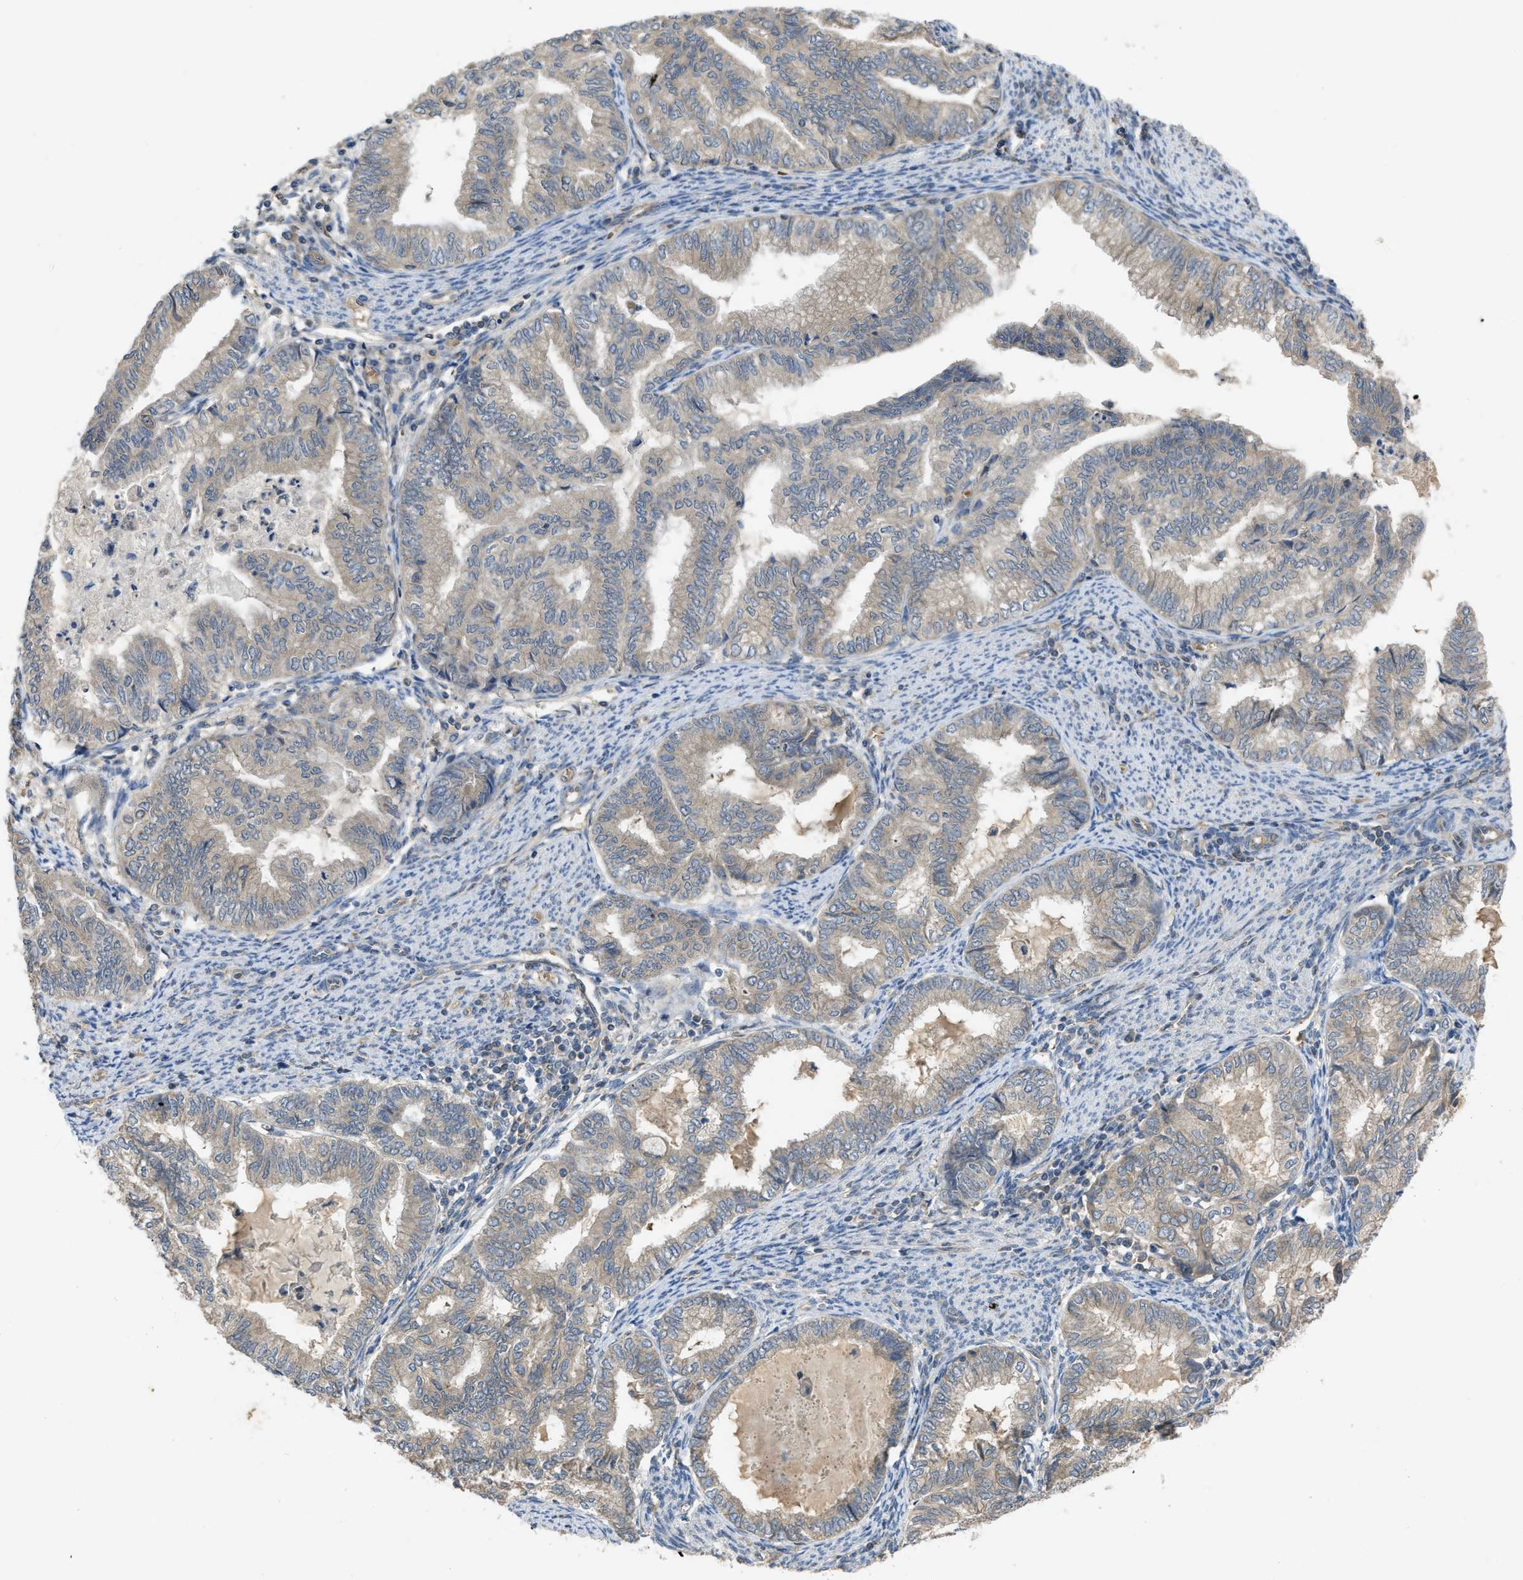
{"staining": {"intensity": "negative", "quantity": "none", "location": "none"}, "tissue": "endometrial cancer", "cell_type": "Tumor cells", "image_type": "cancer", "snomed": [{"axis": "morphology", "description": "Adenocarcinoma, NOS"}, {"axis": "topography", "description": "Endometrium"}], "caption": "A high-resolution histopathology image shows immunohistochemistry (IHC) staining of endometrial cancer, which reveals no significant positivity in tumor cells.", "gene": "PPP3CA", "patient": {"sex": "female", "age": 79}}